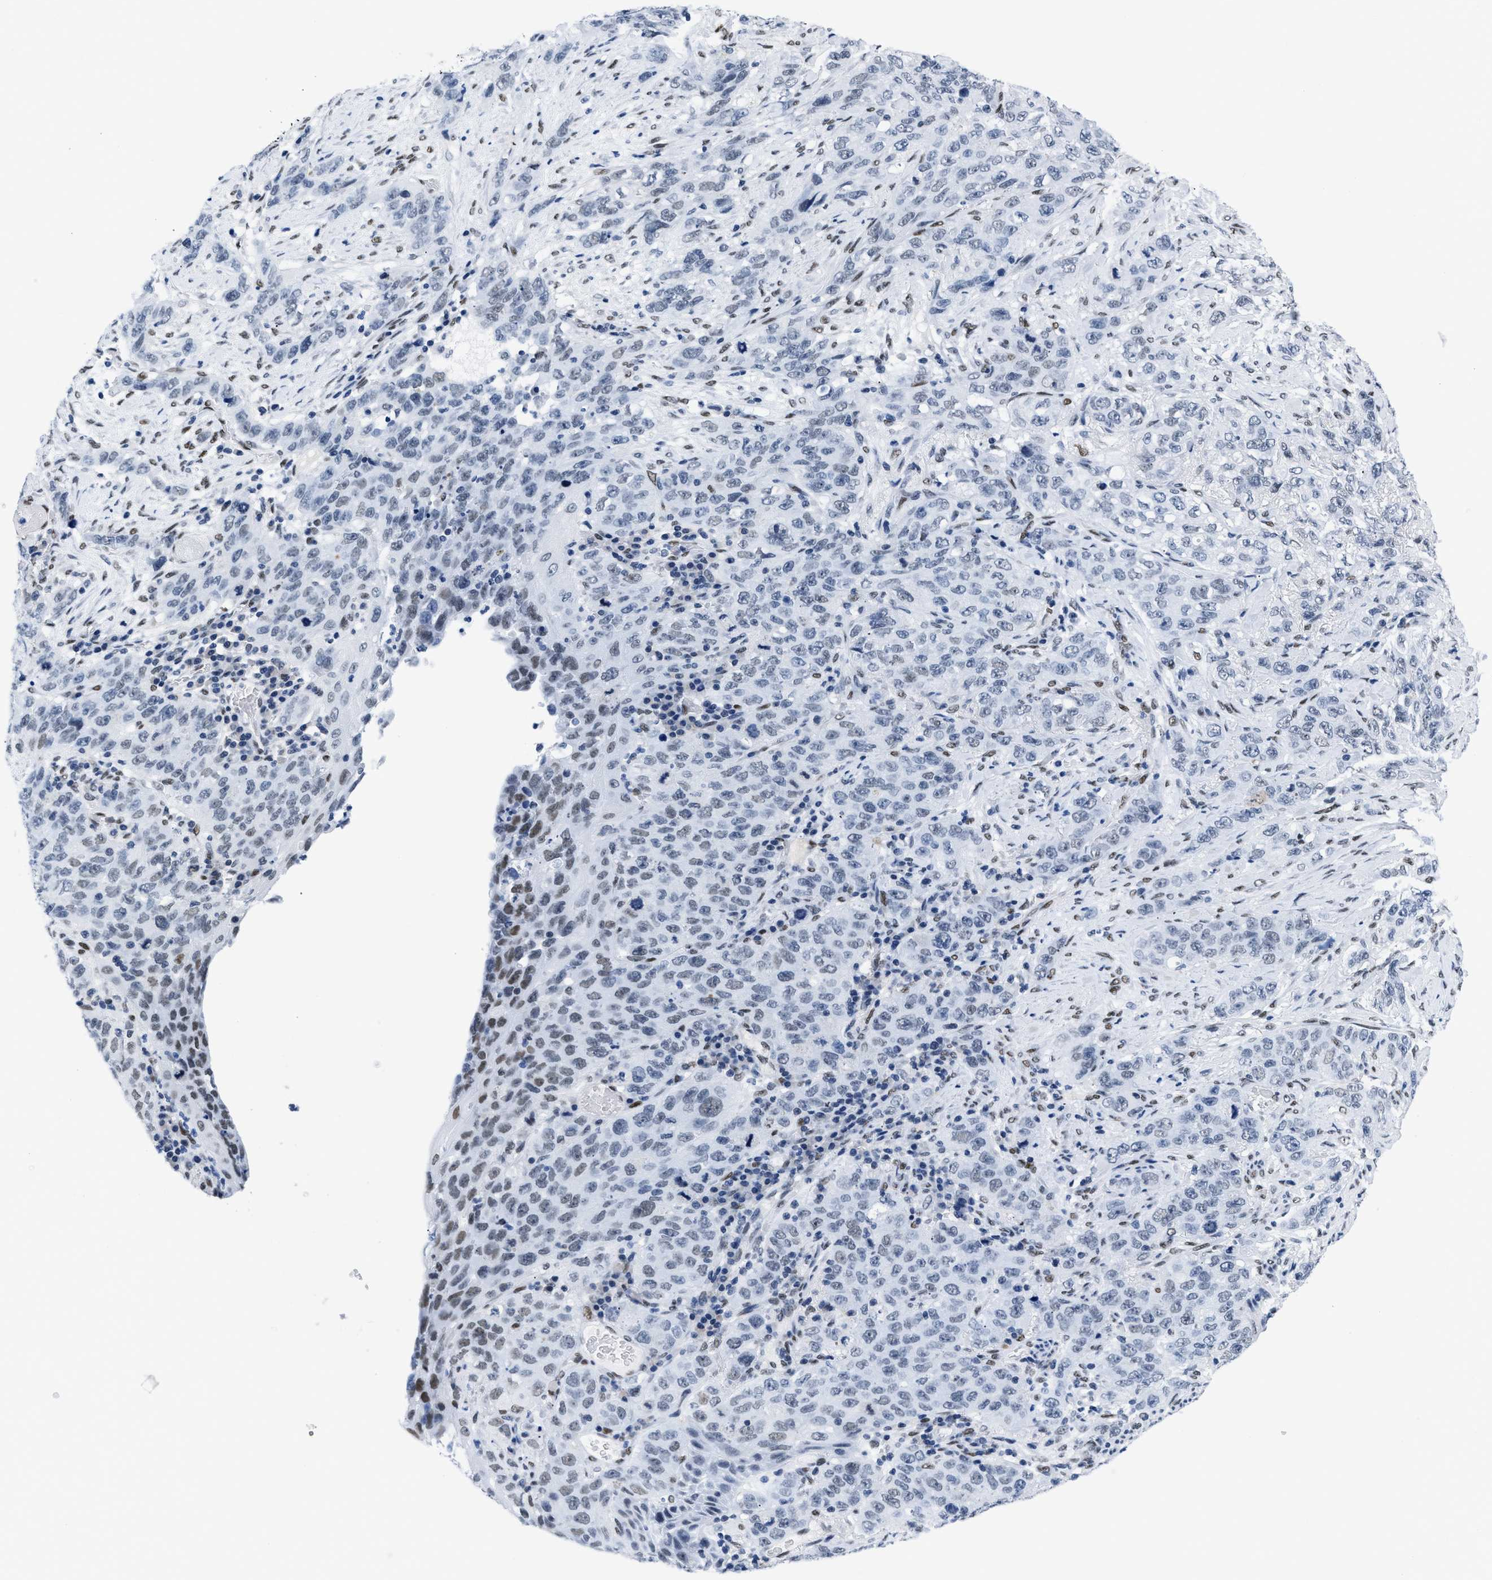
{"staining": {"intensity": "moderate", "quantity": "<25%", "location": "nuclear"}, "tissue": "stomach cancer", "cell_type": "Tumor cells", "image_type": "cancer", "snomed": [{"axis": "morphology", "description": "Adenocarcinoma, NOS"}, {"axis": "topography", "description": "Stomach"}], "caption": "Protein staining reveals moderate nuclear expression in about <25% of tumor cells in stomach cancer. (DAB (3,3'-diaminobenzidine) IHC, brown staining for protein, blue staining for nuclei).", "gene": "CTBP1", "patient": {"sex": "male", "age": 48}}